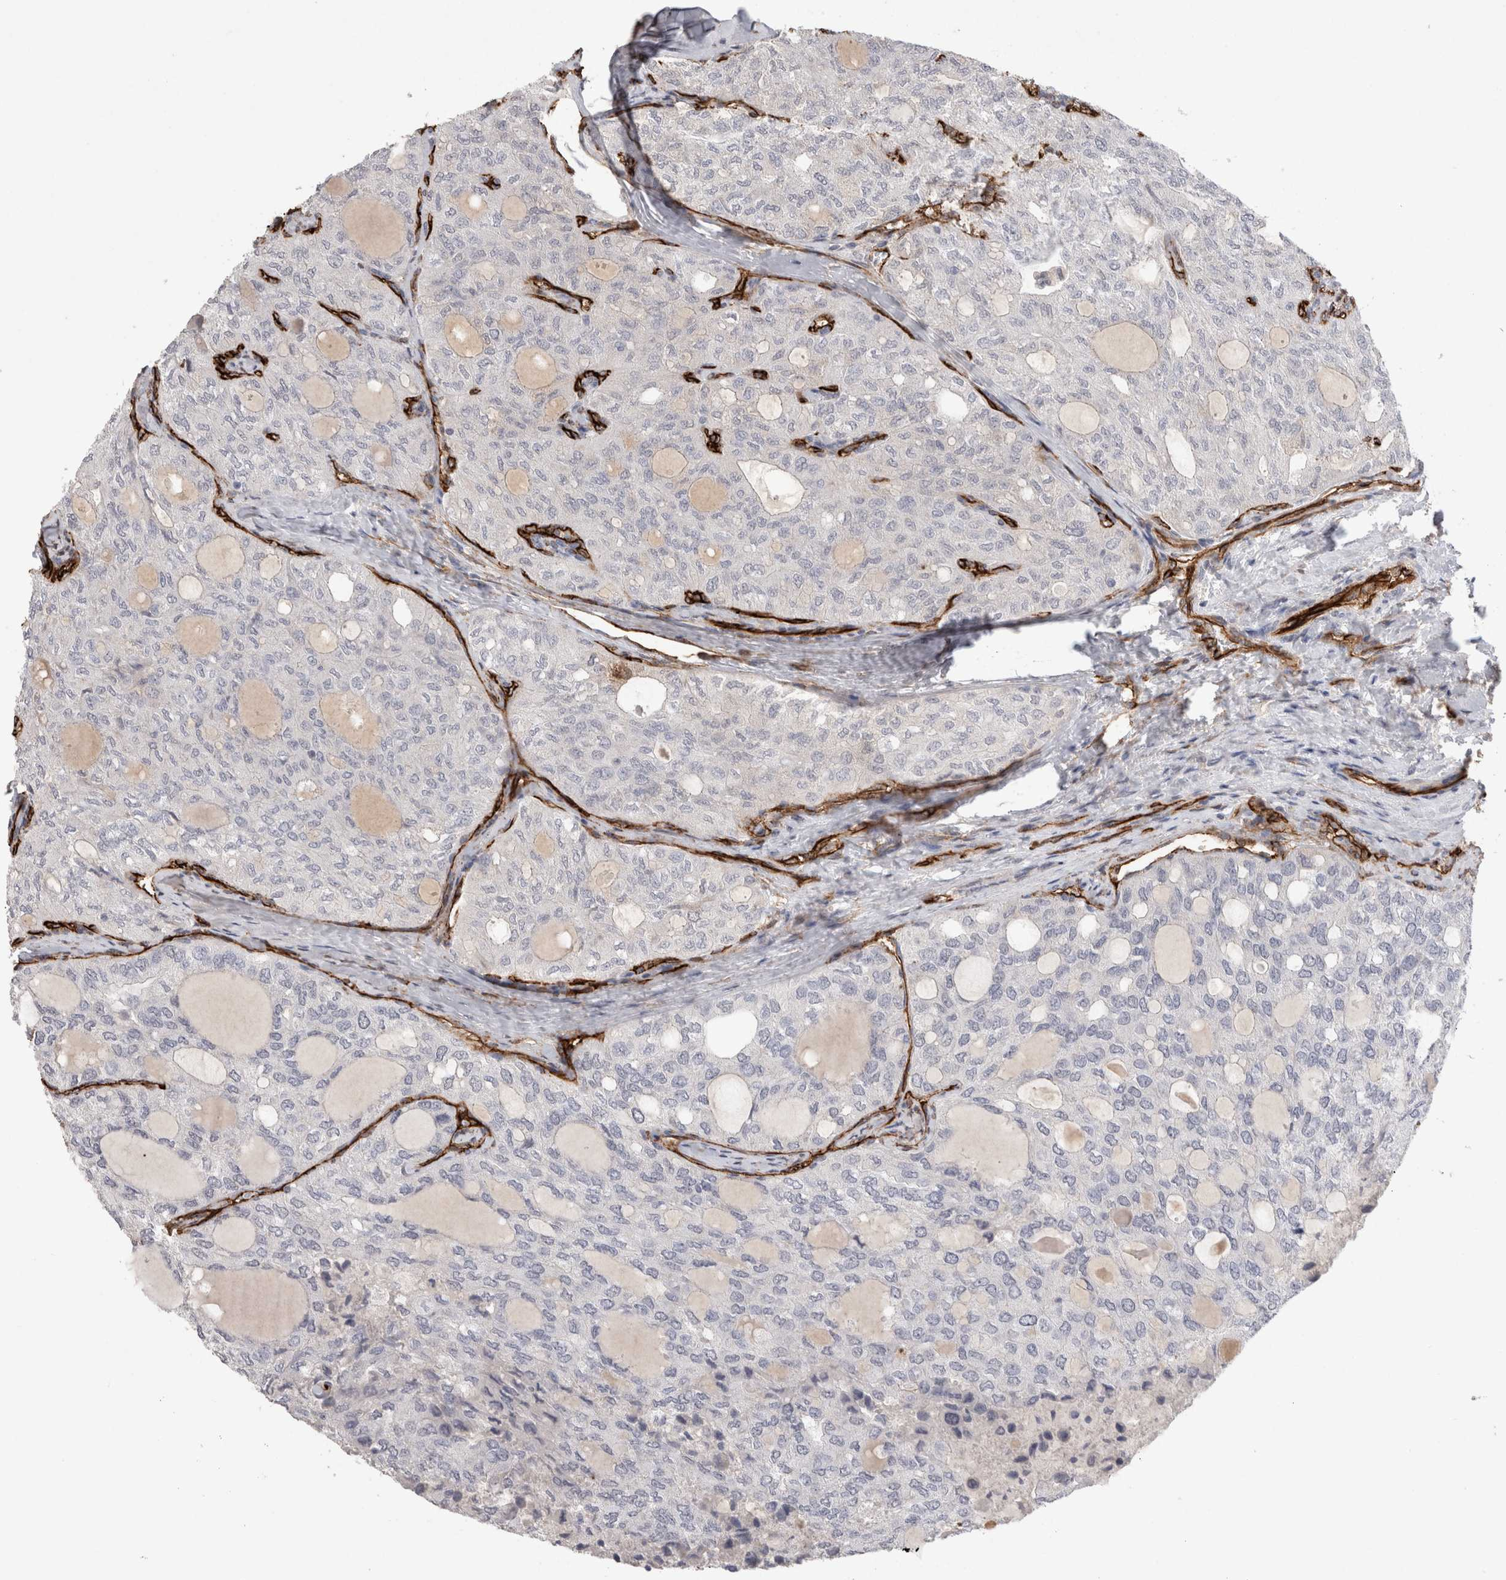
{"staining": {"intensity": "negative", "quantity": "none", "location": "none"}, "tissue": "thyroid cancer", "cell_type": "Tumor cells", "image_type": "cancer", "snomed": [{"axis": "morphology", "description": "Follicular adenoma carcinoma, NOS"}, {"axis": "topography", "description": "Thyroid gland"}], "caption": "Micrograph shows no significant protein expression in tumor cells of thyroid cancer.", "gene": "CDH13", "patient": {"sex": "male", "age": 75}}